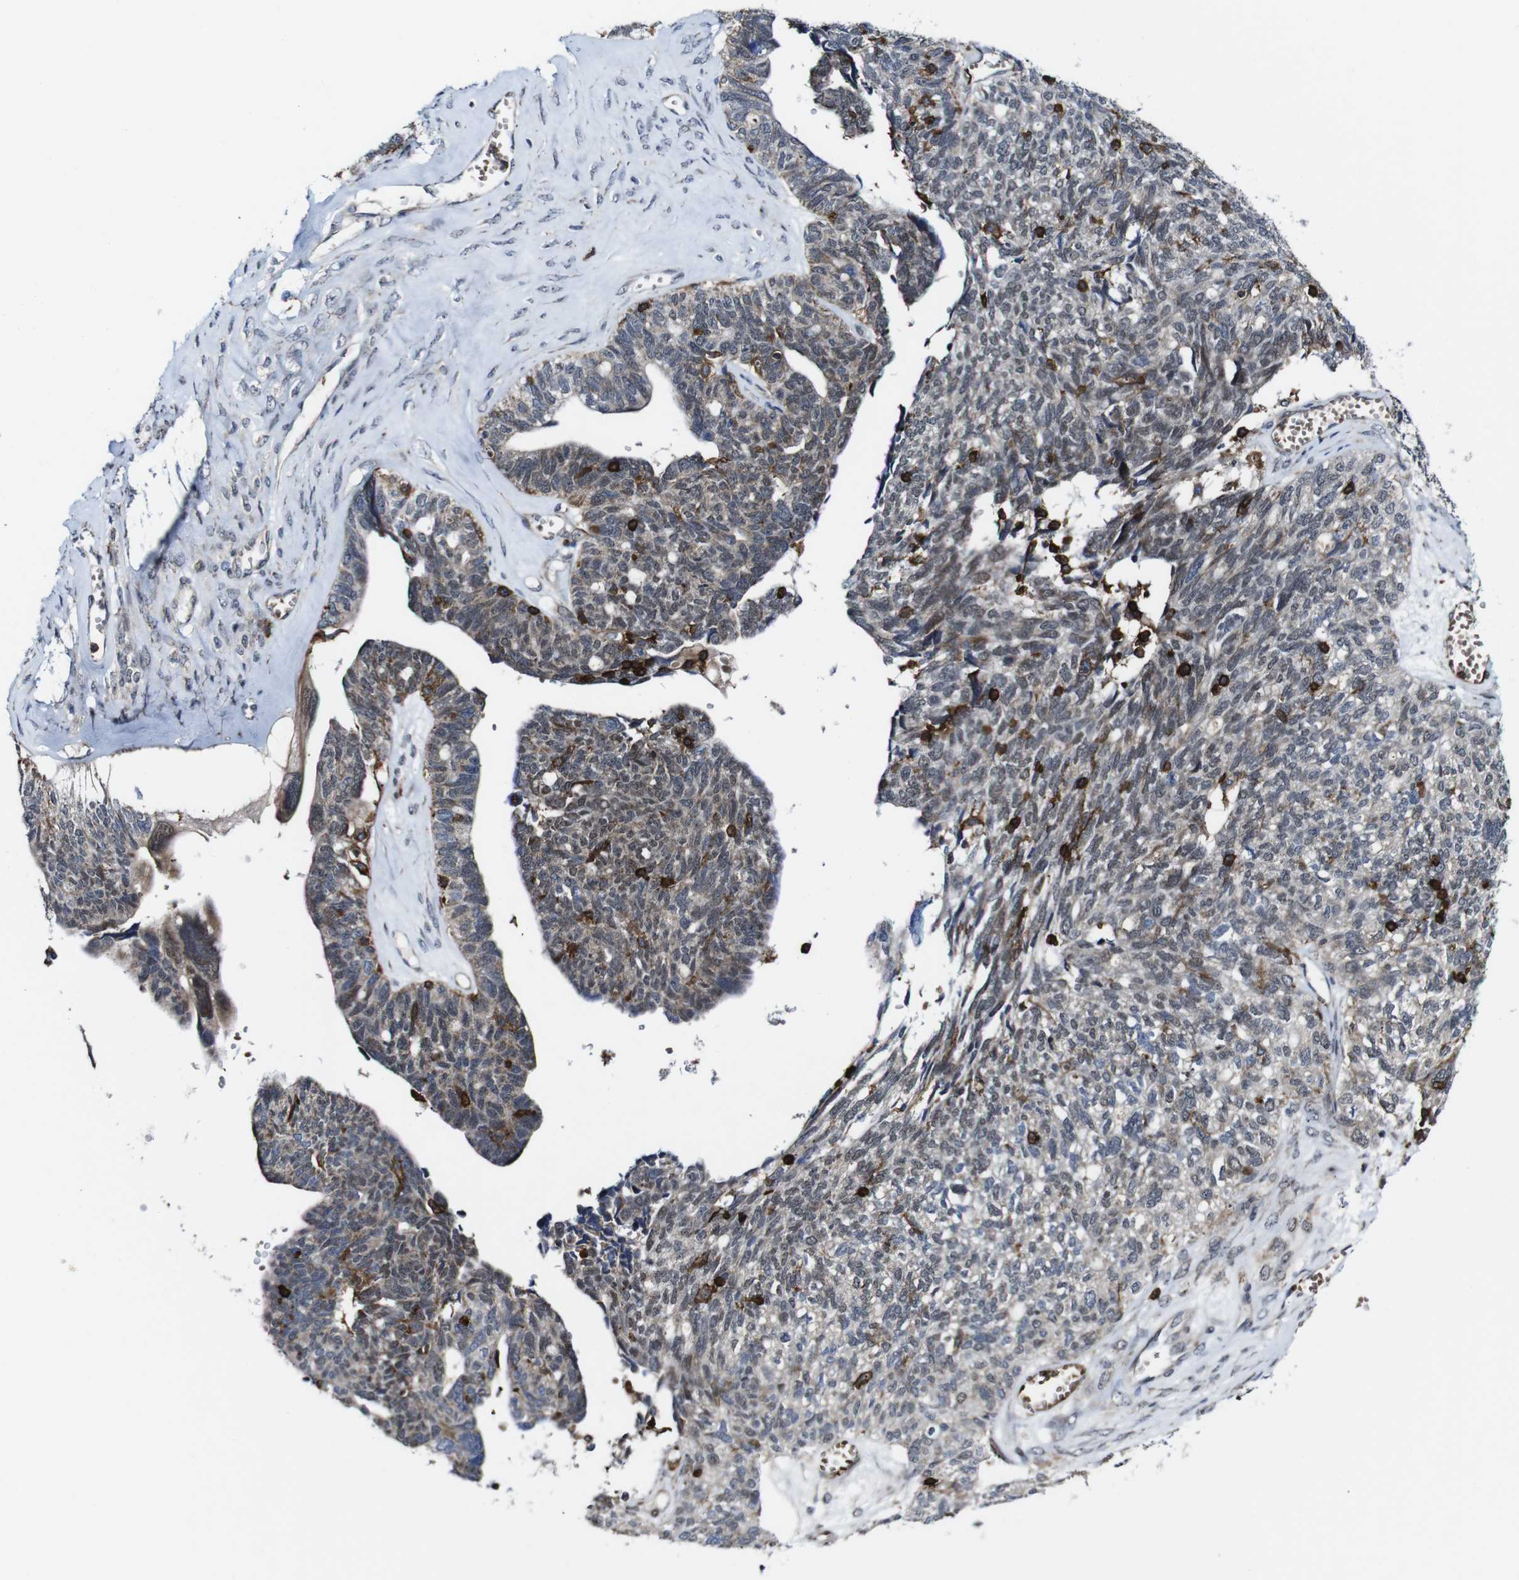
{"staining": {"intensity": "weak", "quantity": ">75%", "location": "cytoplasmic/membranous"}, "tissue": "ovarian cancer", "cell_type": "Tumor cells", "image_type": "cancer", "snomed": [{"axis": "morphology", "description": "Cystadenocarcinoma, serous, NOS"}, {"axis": "topography", "description": "Ovary"}], "caption": "Weak cytoplasmic/membranous expression for a protein is seen in about >75% of tumor cells of ovarian cancer (serous cystadenocarcinoma) using immunohistochemistry (IHC).", "gene": "JAK2", "patient": {"sex": "female", "age": 79}}